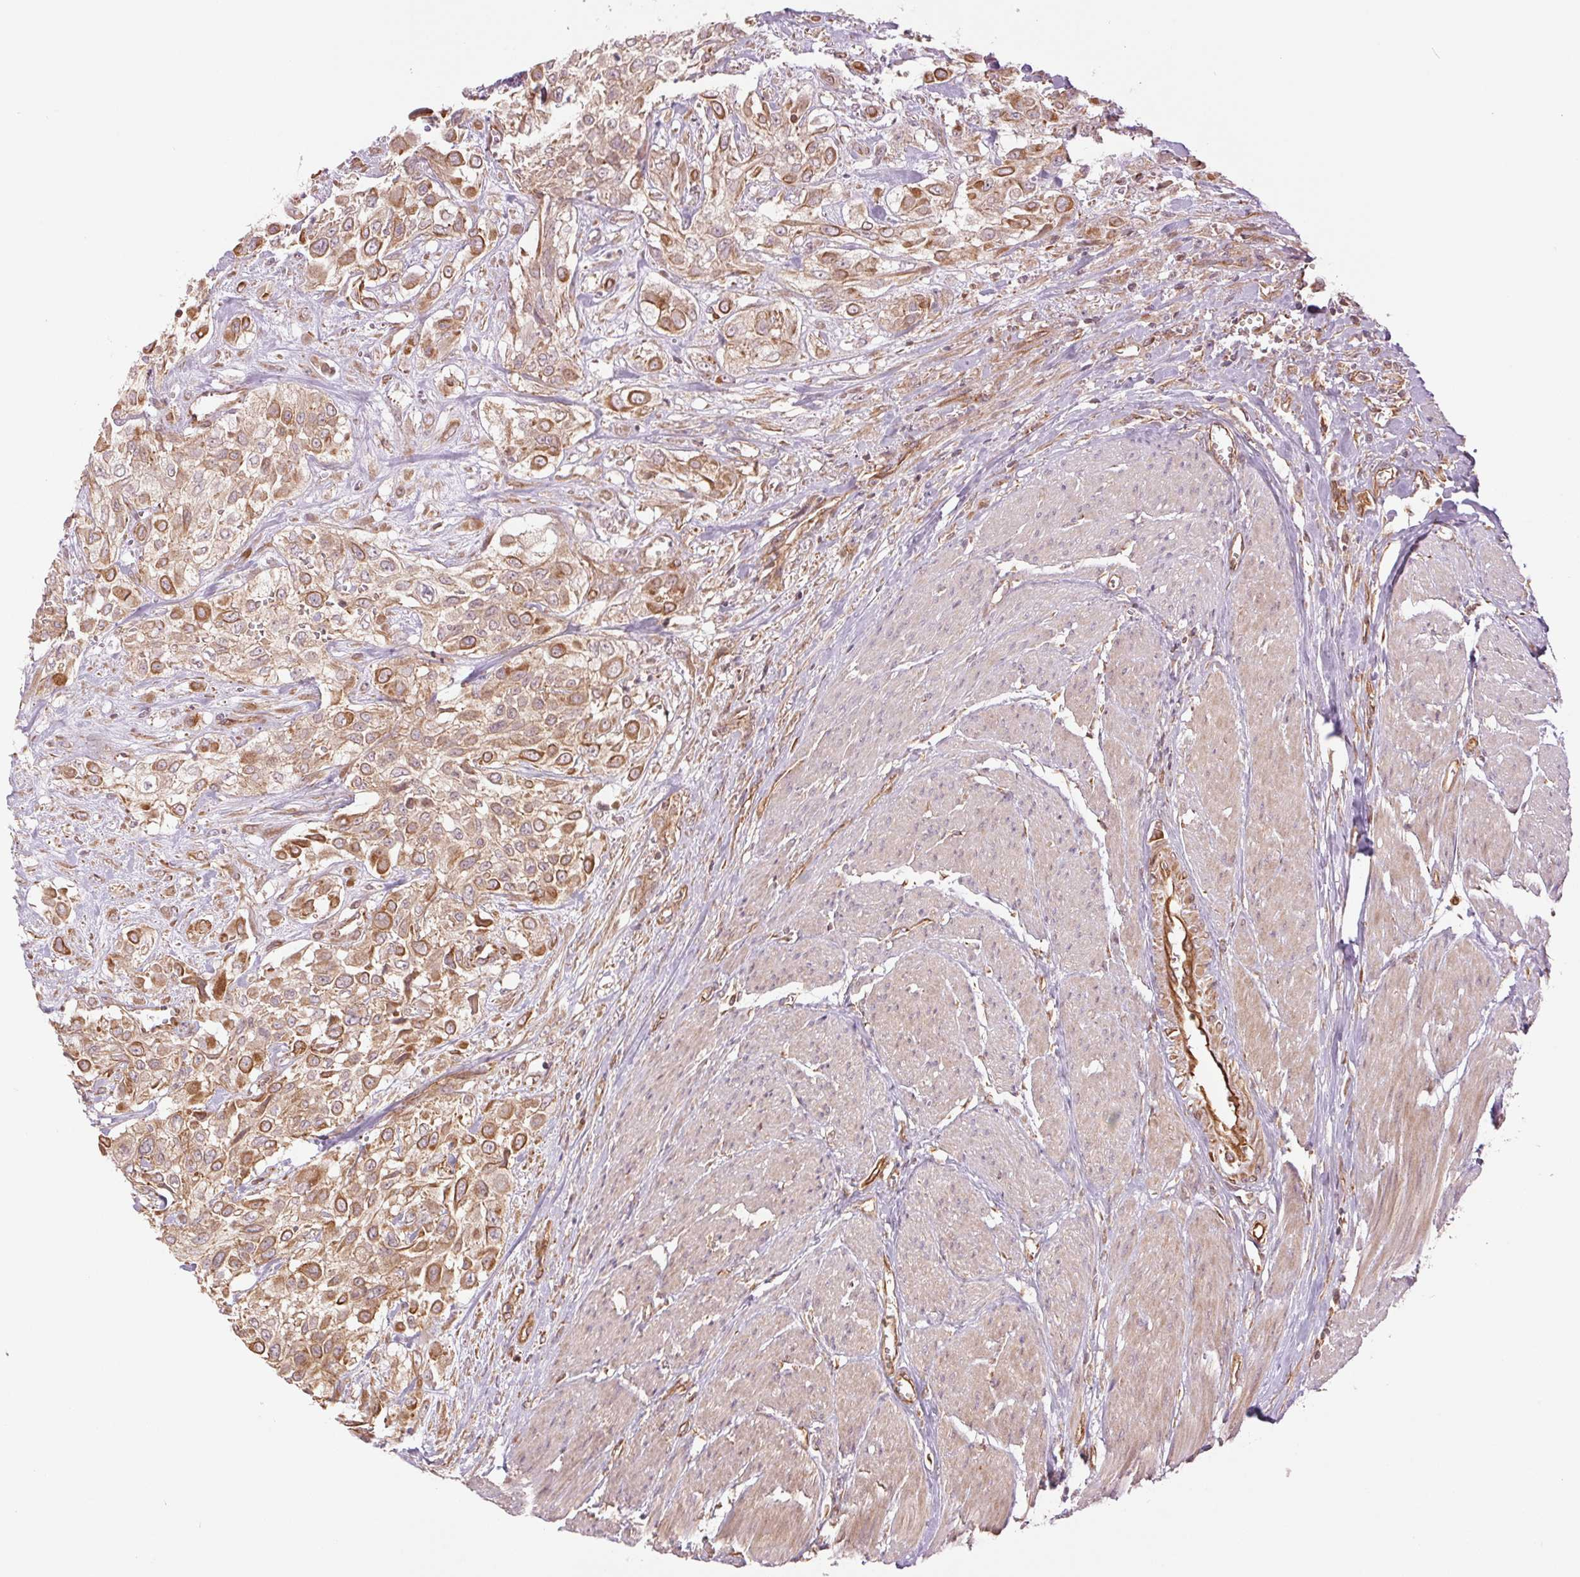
{"staining": {"intensity": "moderate", "quantity": ">75%", "location": "cytoplasmic/membranous"}, "tissue": "urothelial cancer", "cell_type": "Tumor cells", "image_type": "cancer", "snomed": [{"axis": "morphology", "description": "Urothelial carcinoma, High grade"}, {"axis": "topography", "description": "Urinary bladder"}], "caption": "High-power microscopy captured an immunohistochemistry histopathology image of urothelial cancer, revealing moderate cytoplasmic/membranous expression in approximately >75% of tumor cells. (DAB (3,3'-diaminobenzidine) IHC, brown staining for protein, blue staining for nuclei).", "gene": "STARD7", "patient": {"sex": "male", "age": 57}}